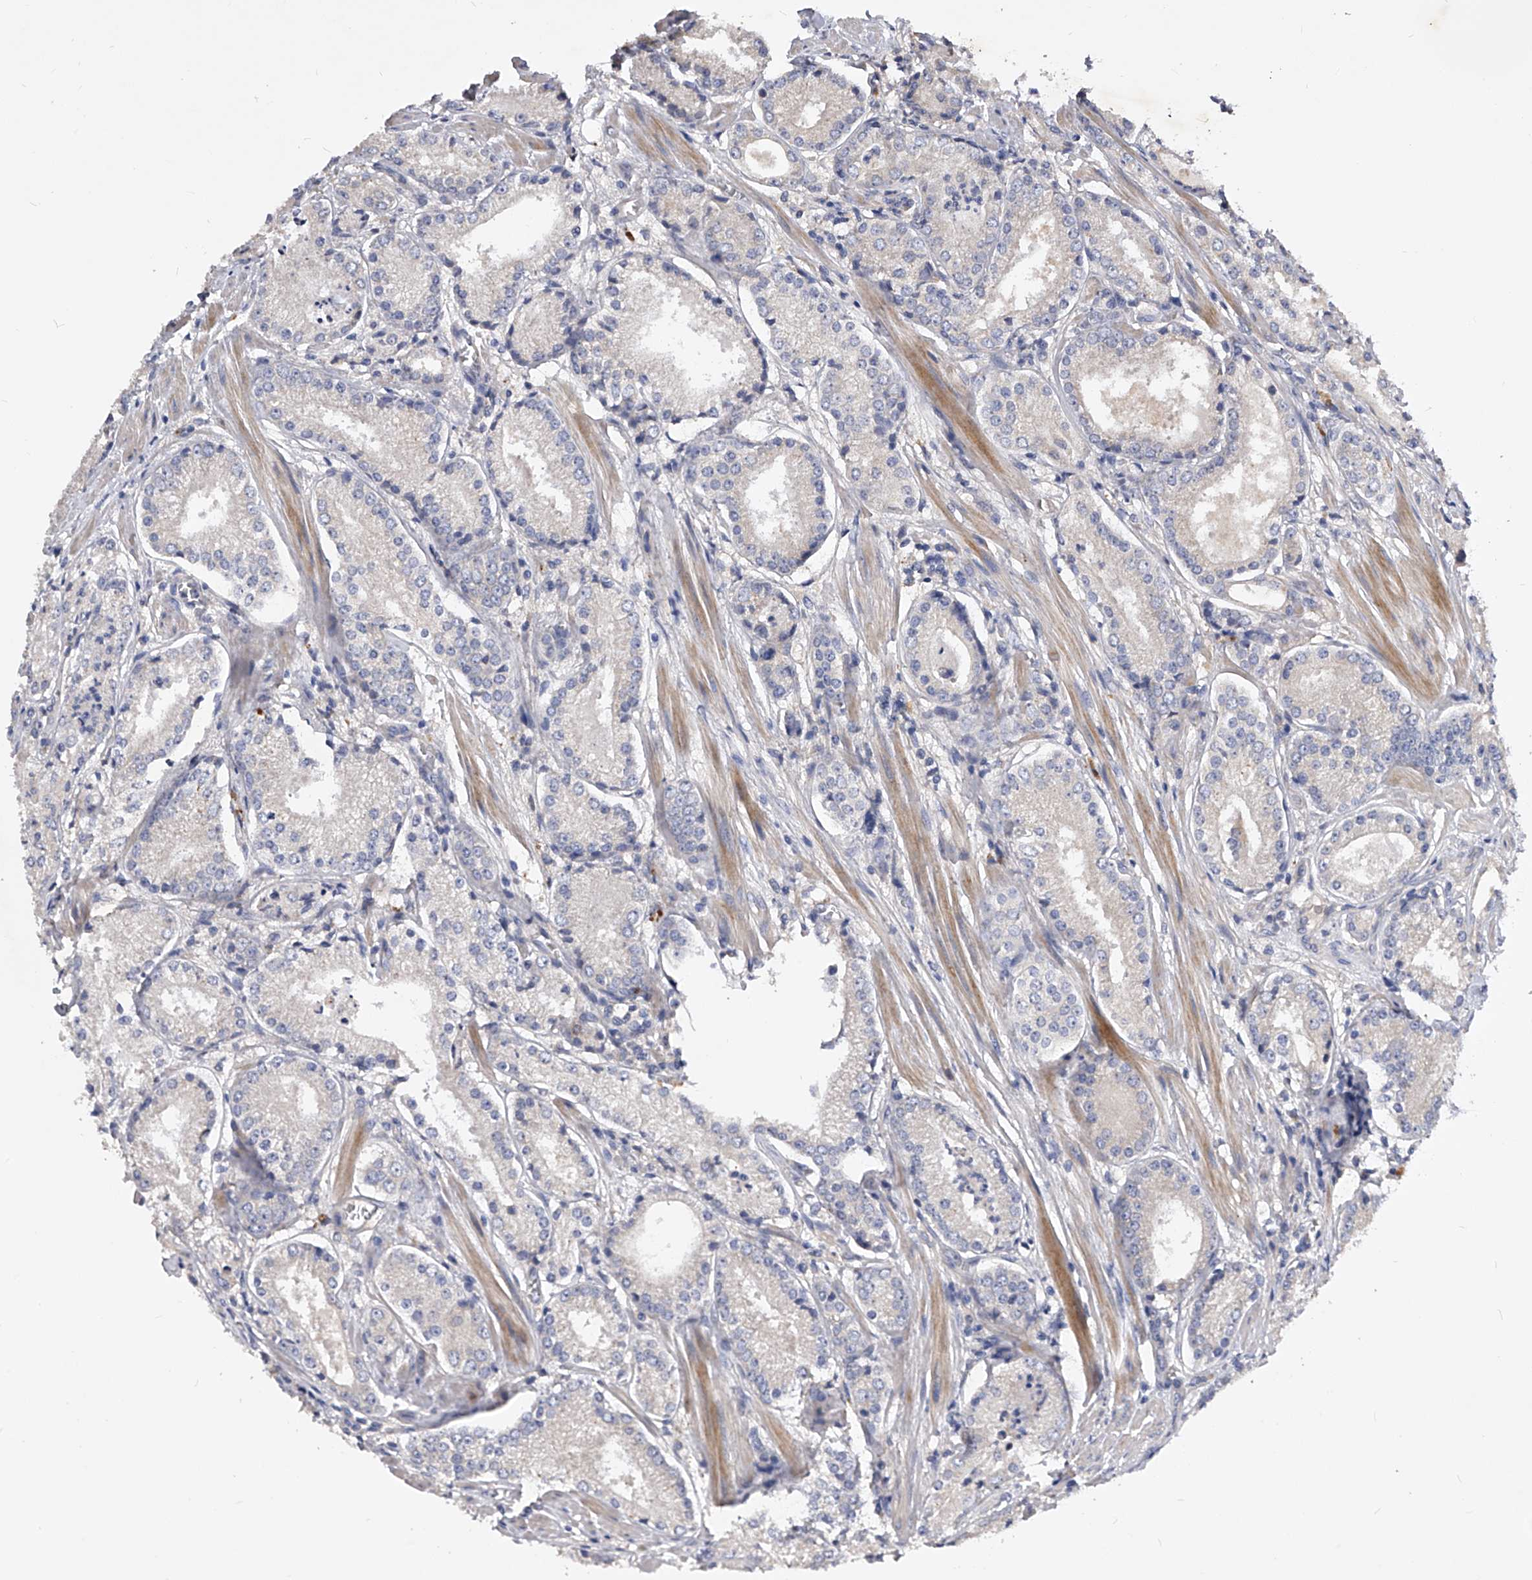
{"staining": {"intensity": "negative", "quantity": "none", "location": "none"}, "tissue": "prostate cancer", "cell_type": "Tumor cells", "image_type": "cancer", "snomed": [{"axis": "morphology", "description": "Adenocarcinoma, Low grade"}, {"axis": "topography", "description": "Prostate"}], "caption": "This is an immunohistochemistry image of adenocarcinoma (low-grade) (prostate). There is no expression in tumor cells.", "gene": "ARL4C", "patient": {"sex": "male", "age": 54}}